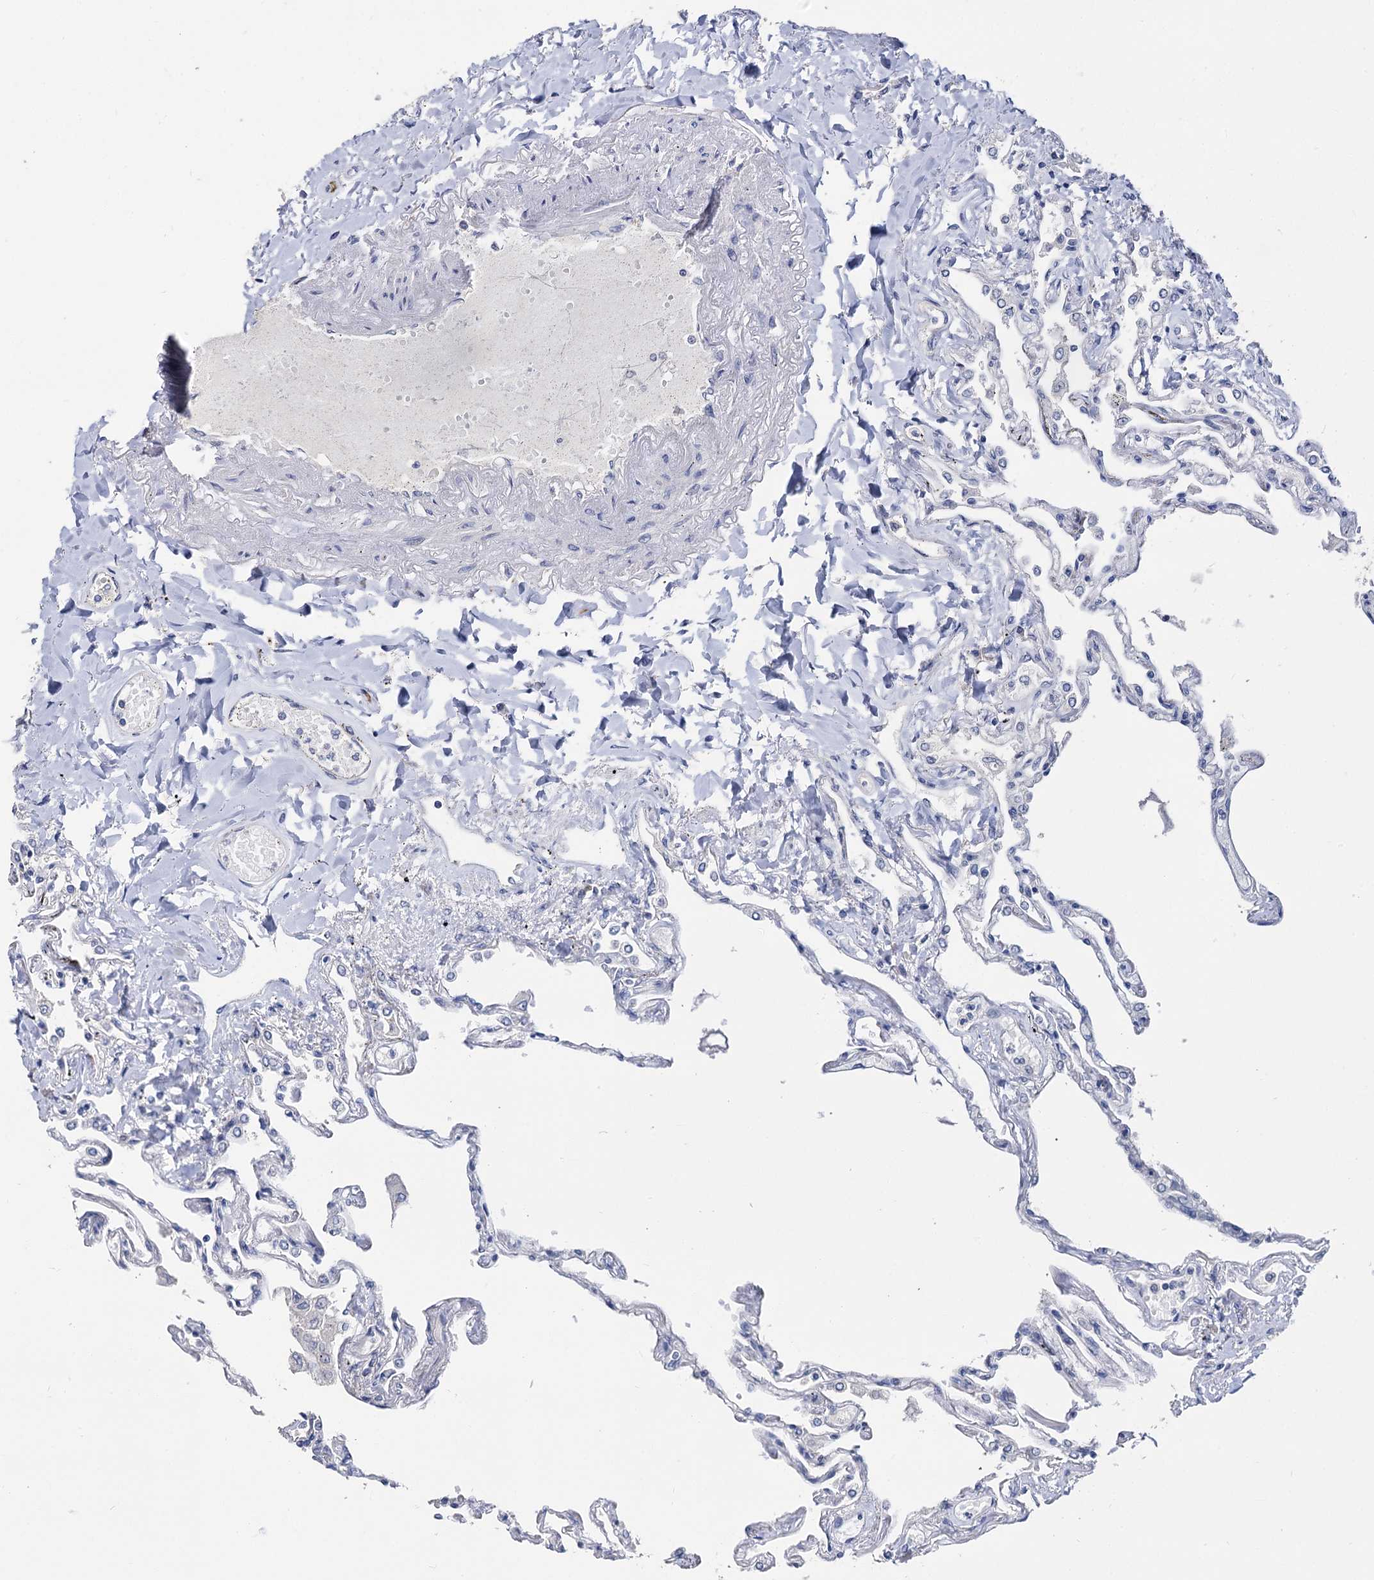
{"staining": {"intensity": "negative", "quantity": "none", "location": "none"}, "tissue": "lung", "cell_type": "Alveolar cells", "image_type": "normal", "snomed": [{"axis": "morphology", "description": "Normal tissue, NOS"}, {"axis": "topography", "description": "Lung"}], "caption": "A high-resolution image shows immunohistochemistry staining of benign lung, which reveals no significant expression in alveolar cells.", "gene": "CAPRIN2", "patient": {"sex": "female", "age": 67}}